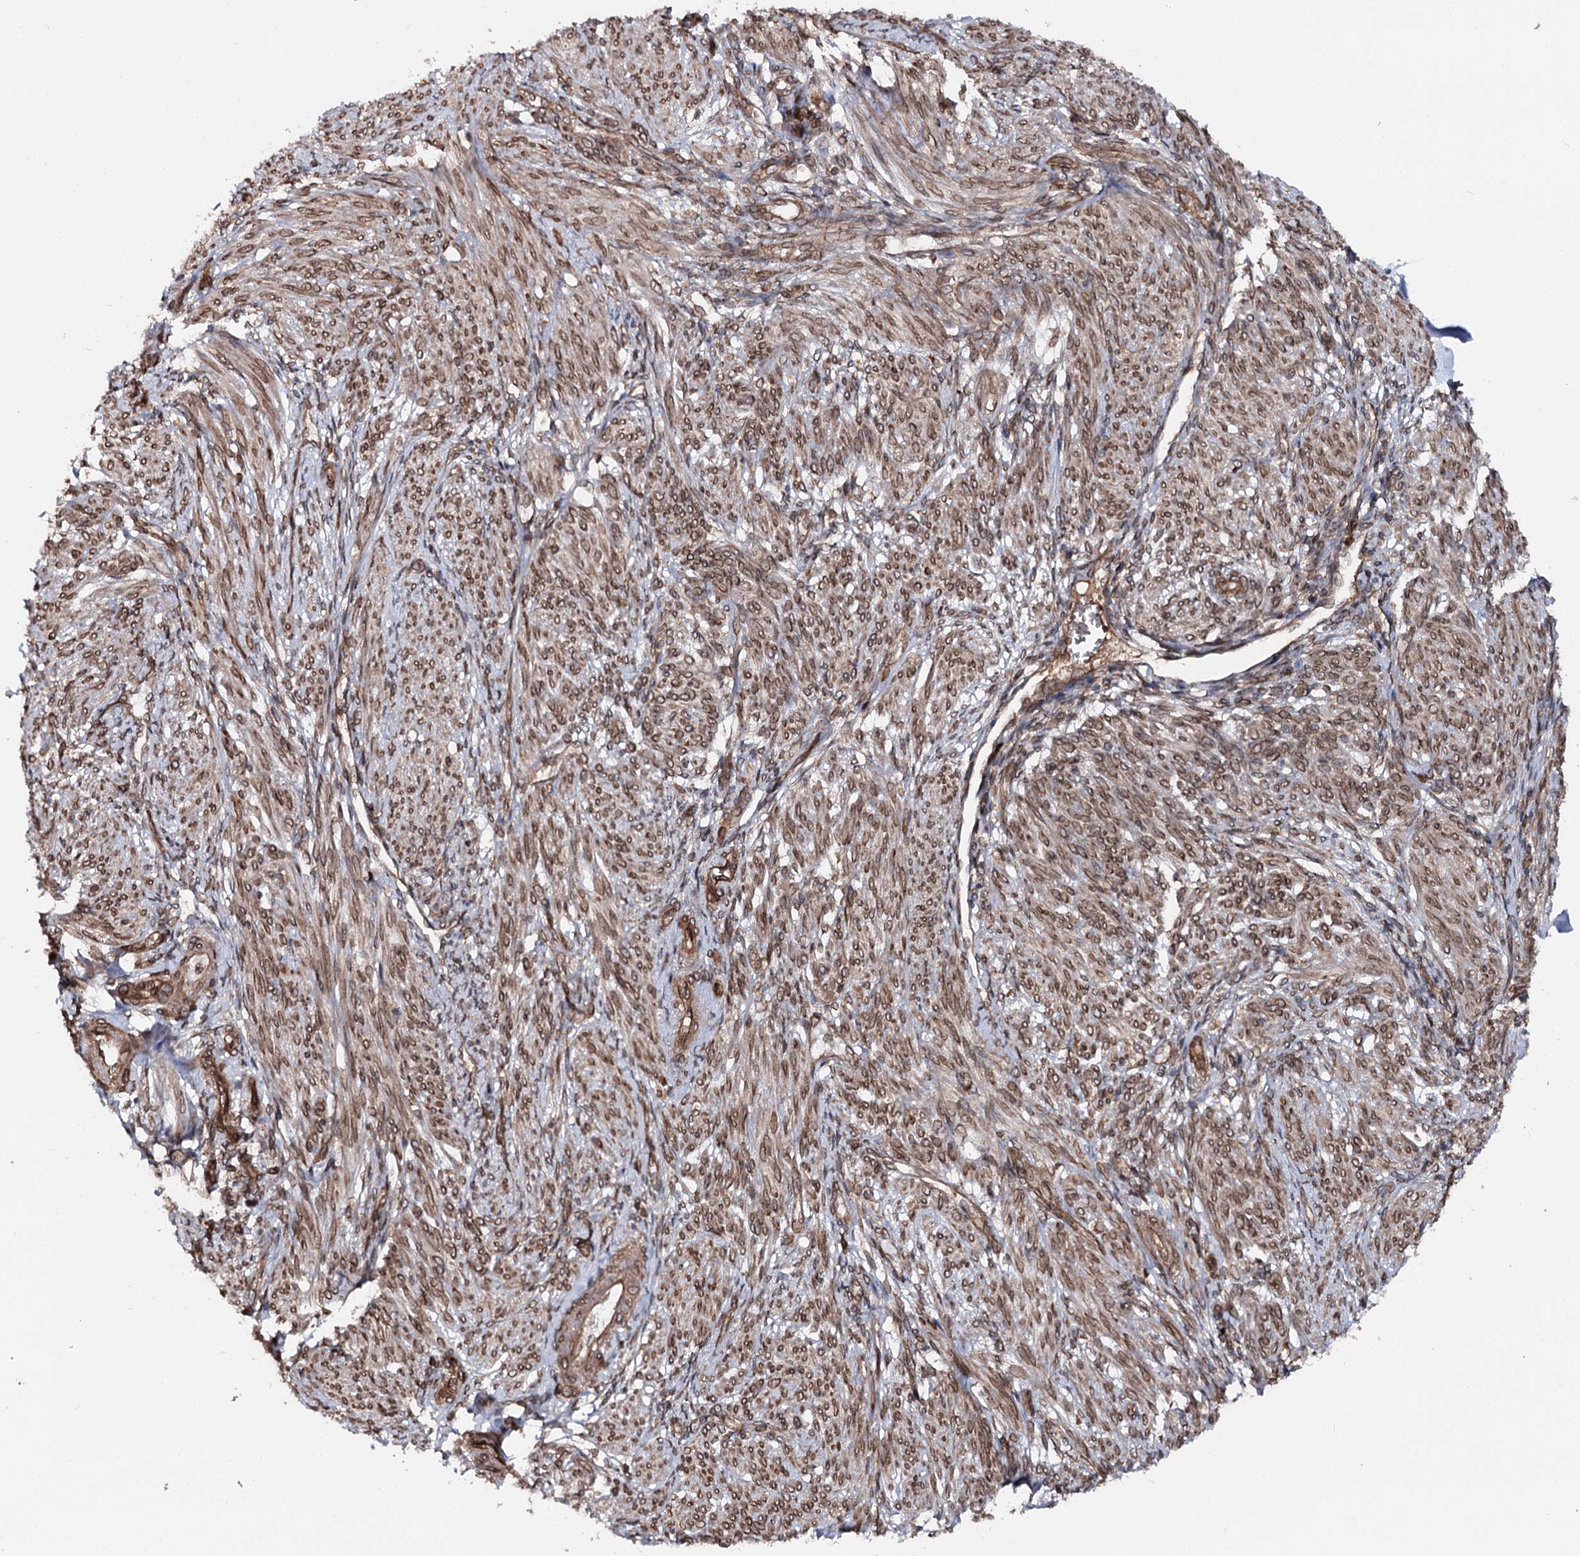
{"staining": {"intensity": "moderate", "quantity": ">75%", "location": "cytoplasmic/membranous"}, "tissue": "smooth muscle", "cell_type": "Smooth muscle cells", "image_type": "normal", "snomed": [{"axis": "morphology", "description": "Normal tissue, NOS"}, {"axis": "topography", "description": "Smooth muscle"}], "caption": "Smooth muscle stained with DAB (3,3'-diaminobenzidine) IHC reveals medium levels of moderate cytoplasmic/membranous staining in about >75% of smooth muscle cells. Nuclei are stained in blue.", "gene": "FGFR1OP2", "patient": {"sex": "female", "age": 39}}